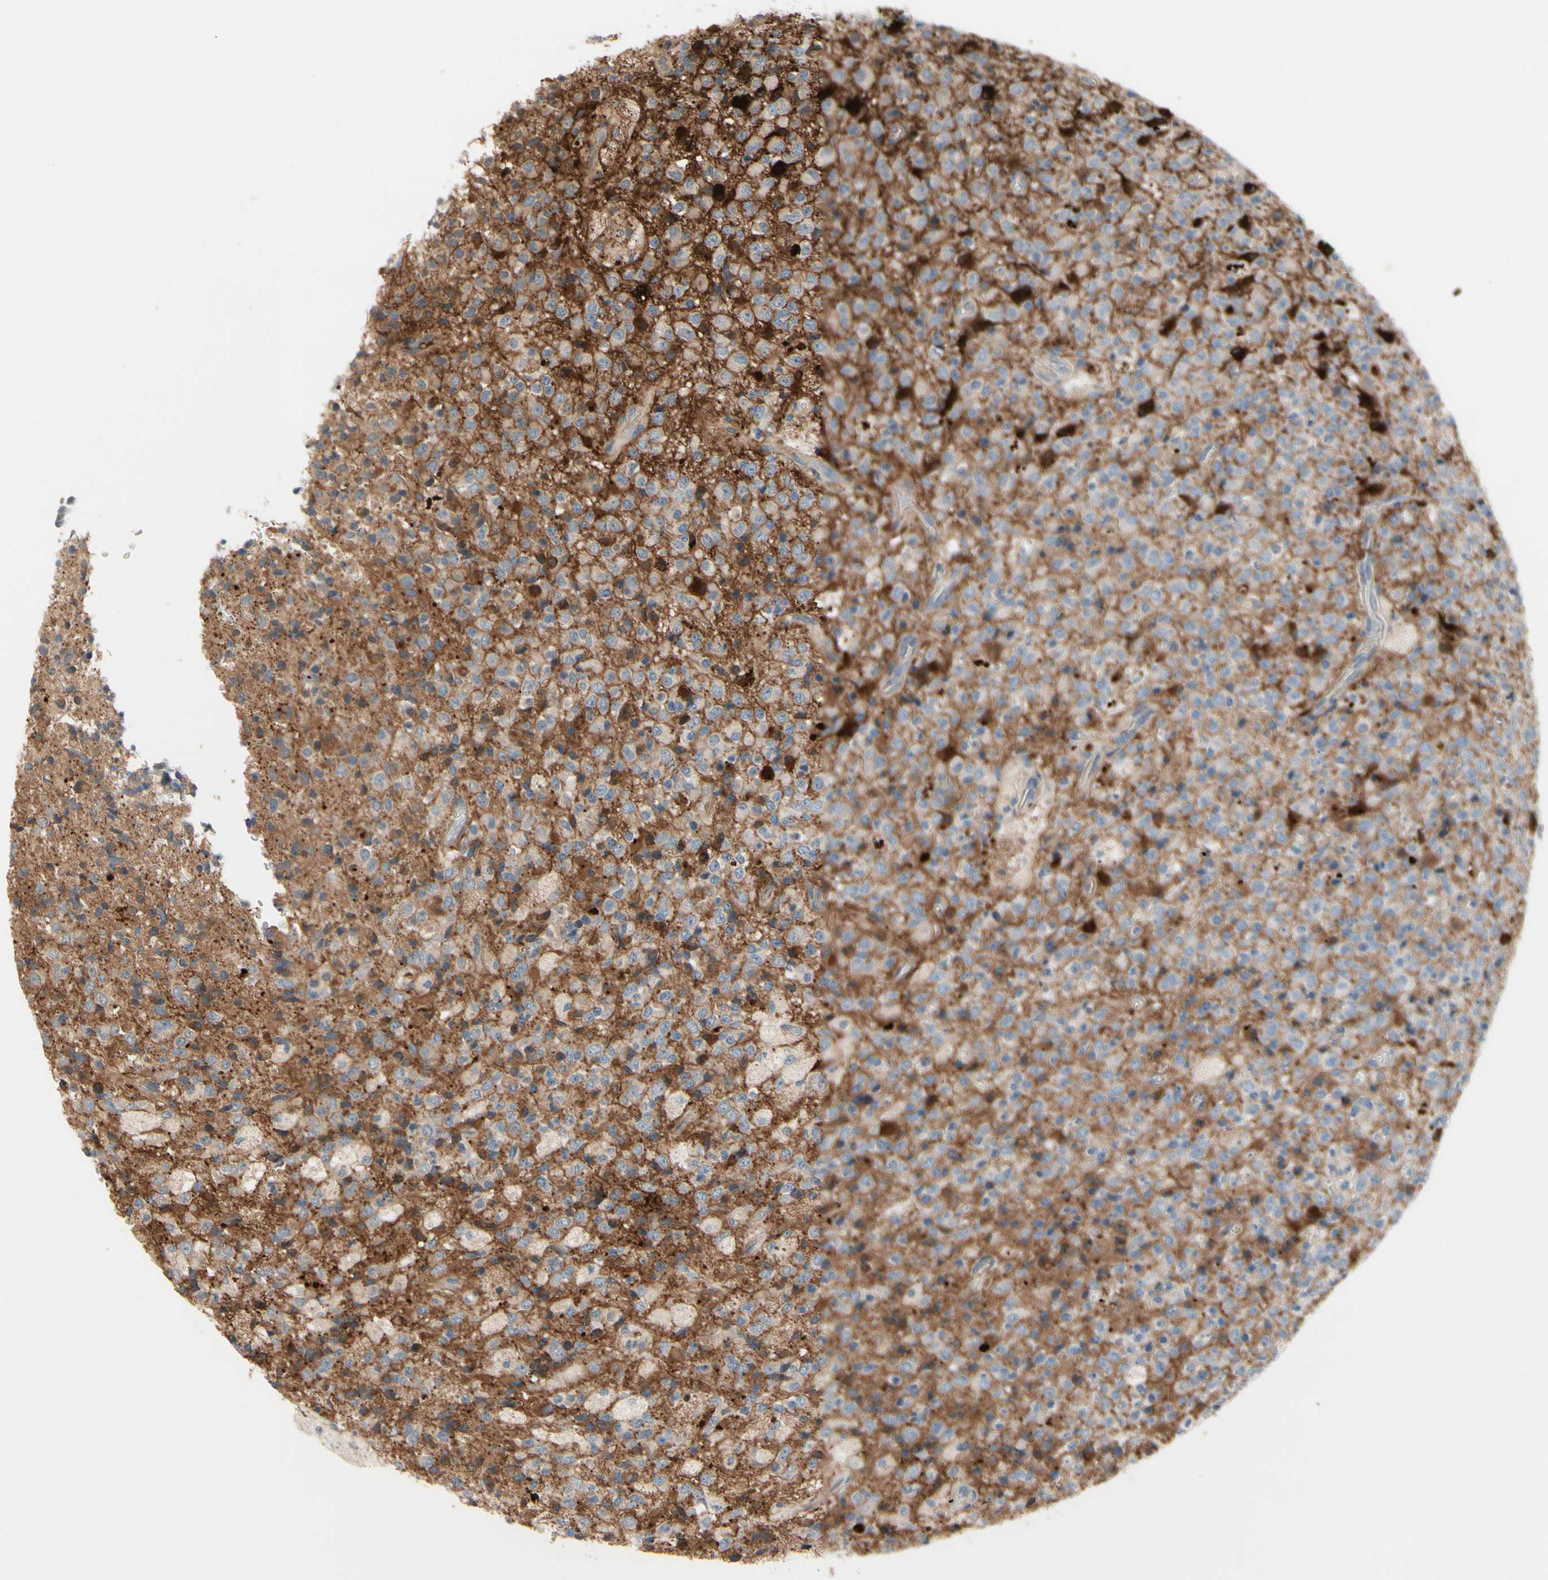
{"staining": {"intensity": "strong", "quantity": "<25%", "location": "cytoplasmic/membranous"}, "tissue": "glioma", "cell_type": "Tumor cells", "image_type": "cancer", "snomed": [{"axis": "morphology", "description": "Glioma, malignant, High grade"}, {"axis": "topography", "description": "pancreas cauda"}], "caption": "An immunohistochemistry histopathology image of neoplastic tissue is shown. Protein staining in brown labels strong cytoplasmic/membranous positivity in glioma within tumor cells.", "gene": "SNX29", "patient": {"sex": "male", "age": 60}}